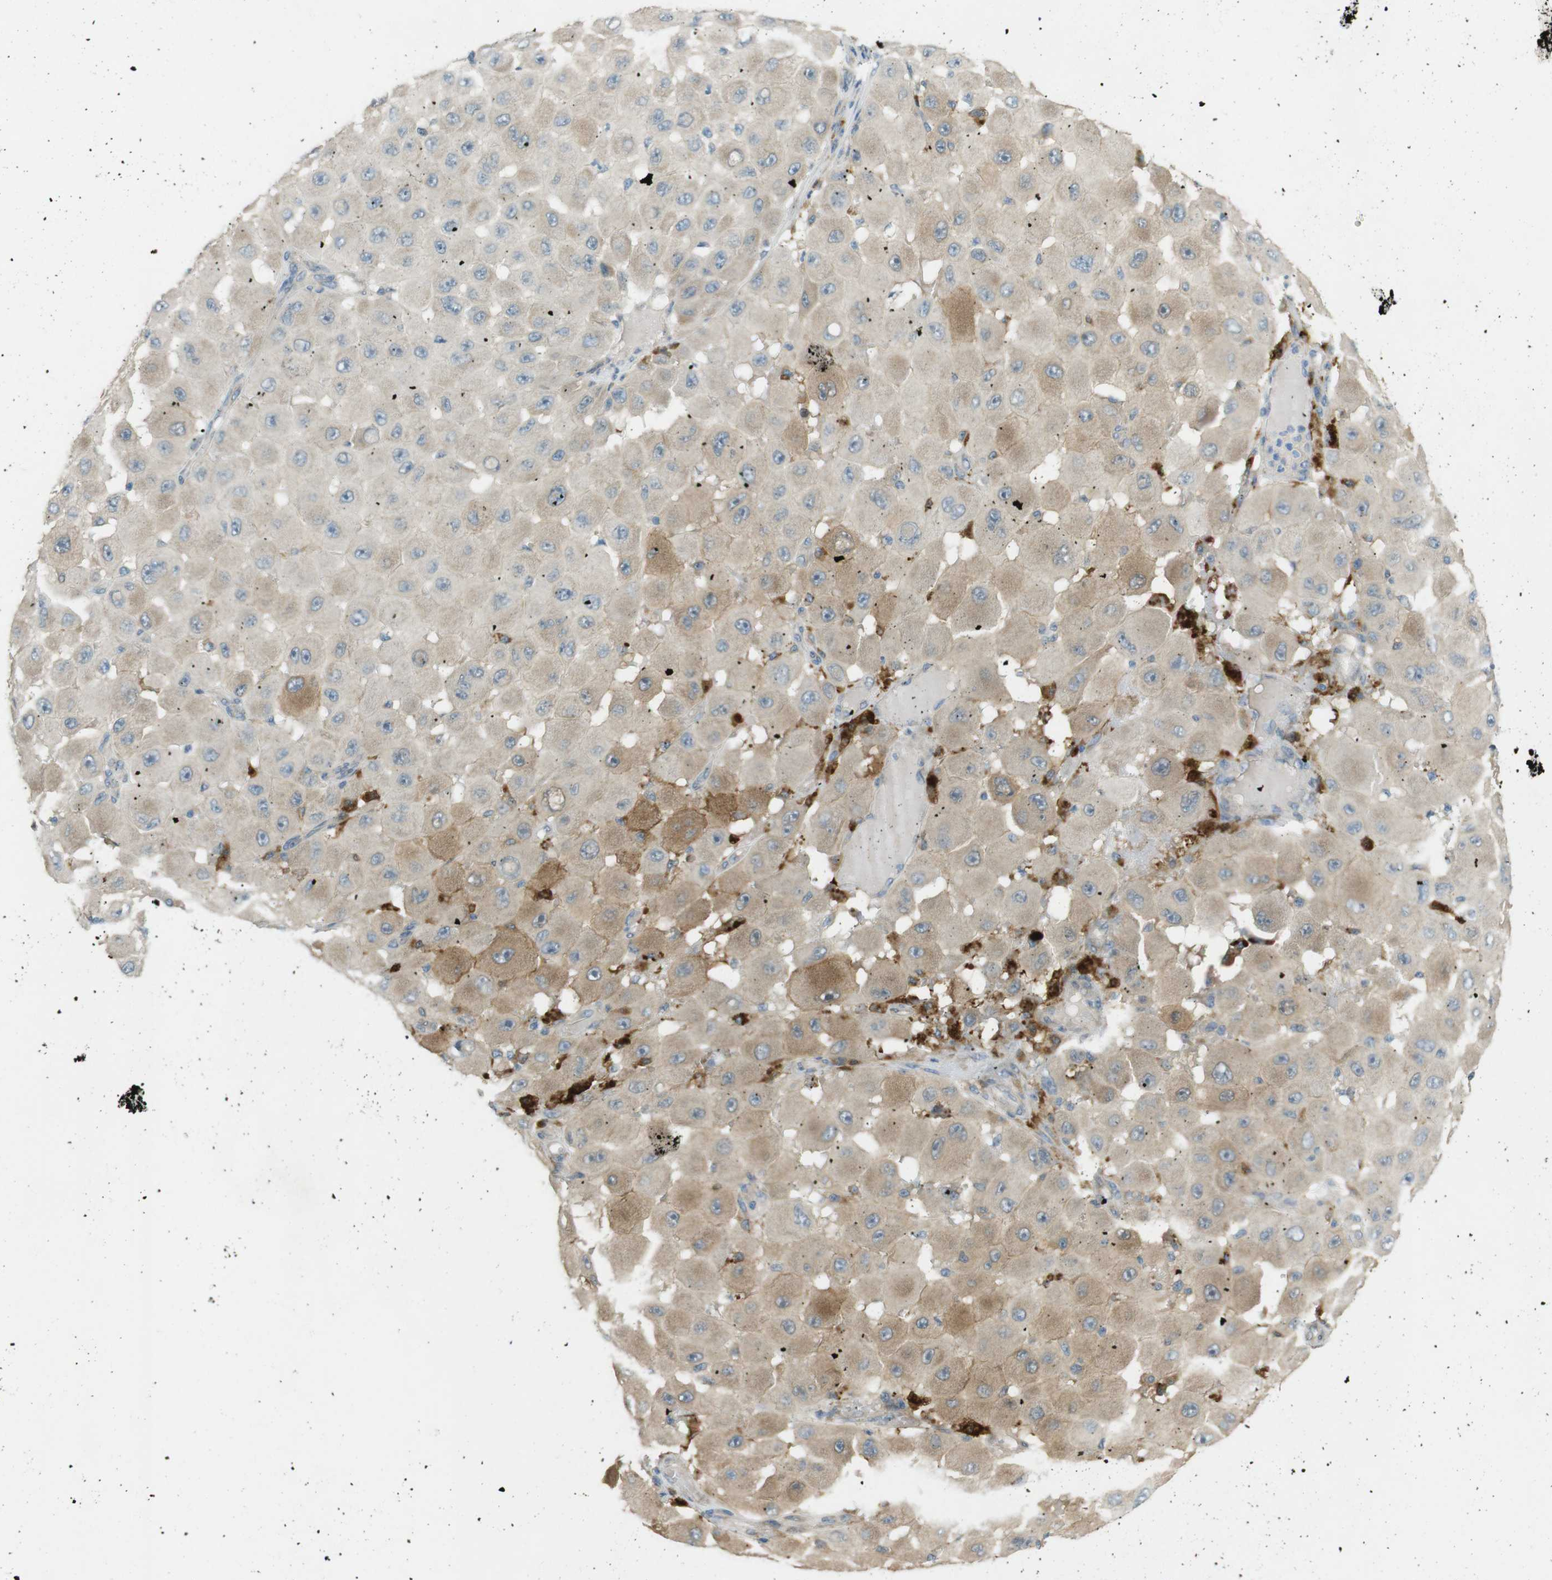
{"staining": {"intensity": "moderate", "quantity": ">75%", "location": "cytoplasmic/membranous"}, "tissue": "melanoma", "cell_type": "Tumor cells", "image_type": "cancer", "snomed": [{"axis": "morphology", "description": "Malignant melanoma, NOS"}, {"axis": "topography", "description": "Skin"}], "caption": "Protein expression analysis of human melanoma reveals moderate cytoplasmic/membranous positivity in approximately >75% of tumor cells. (brown staining indicates protein expression, while blue staining denotes nuclei).", "gene": "TMEM41B", "patient": {"sex": "female", "age": 81}}